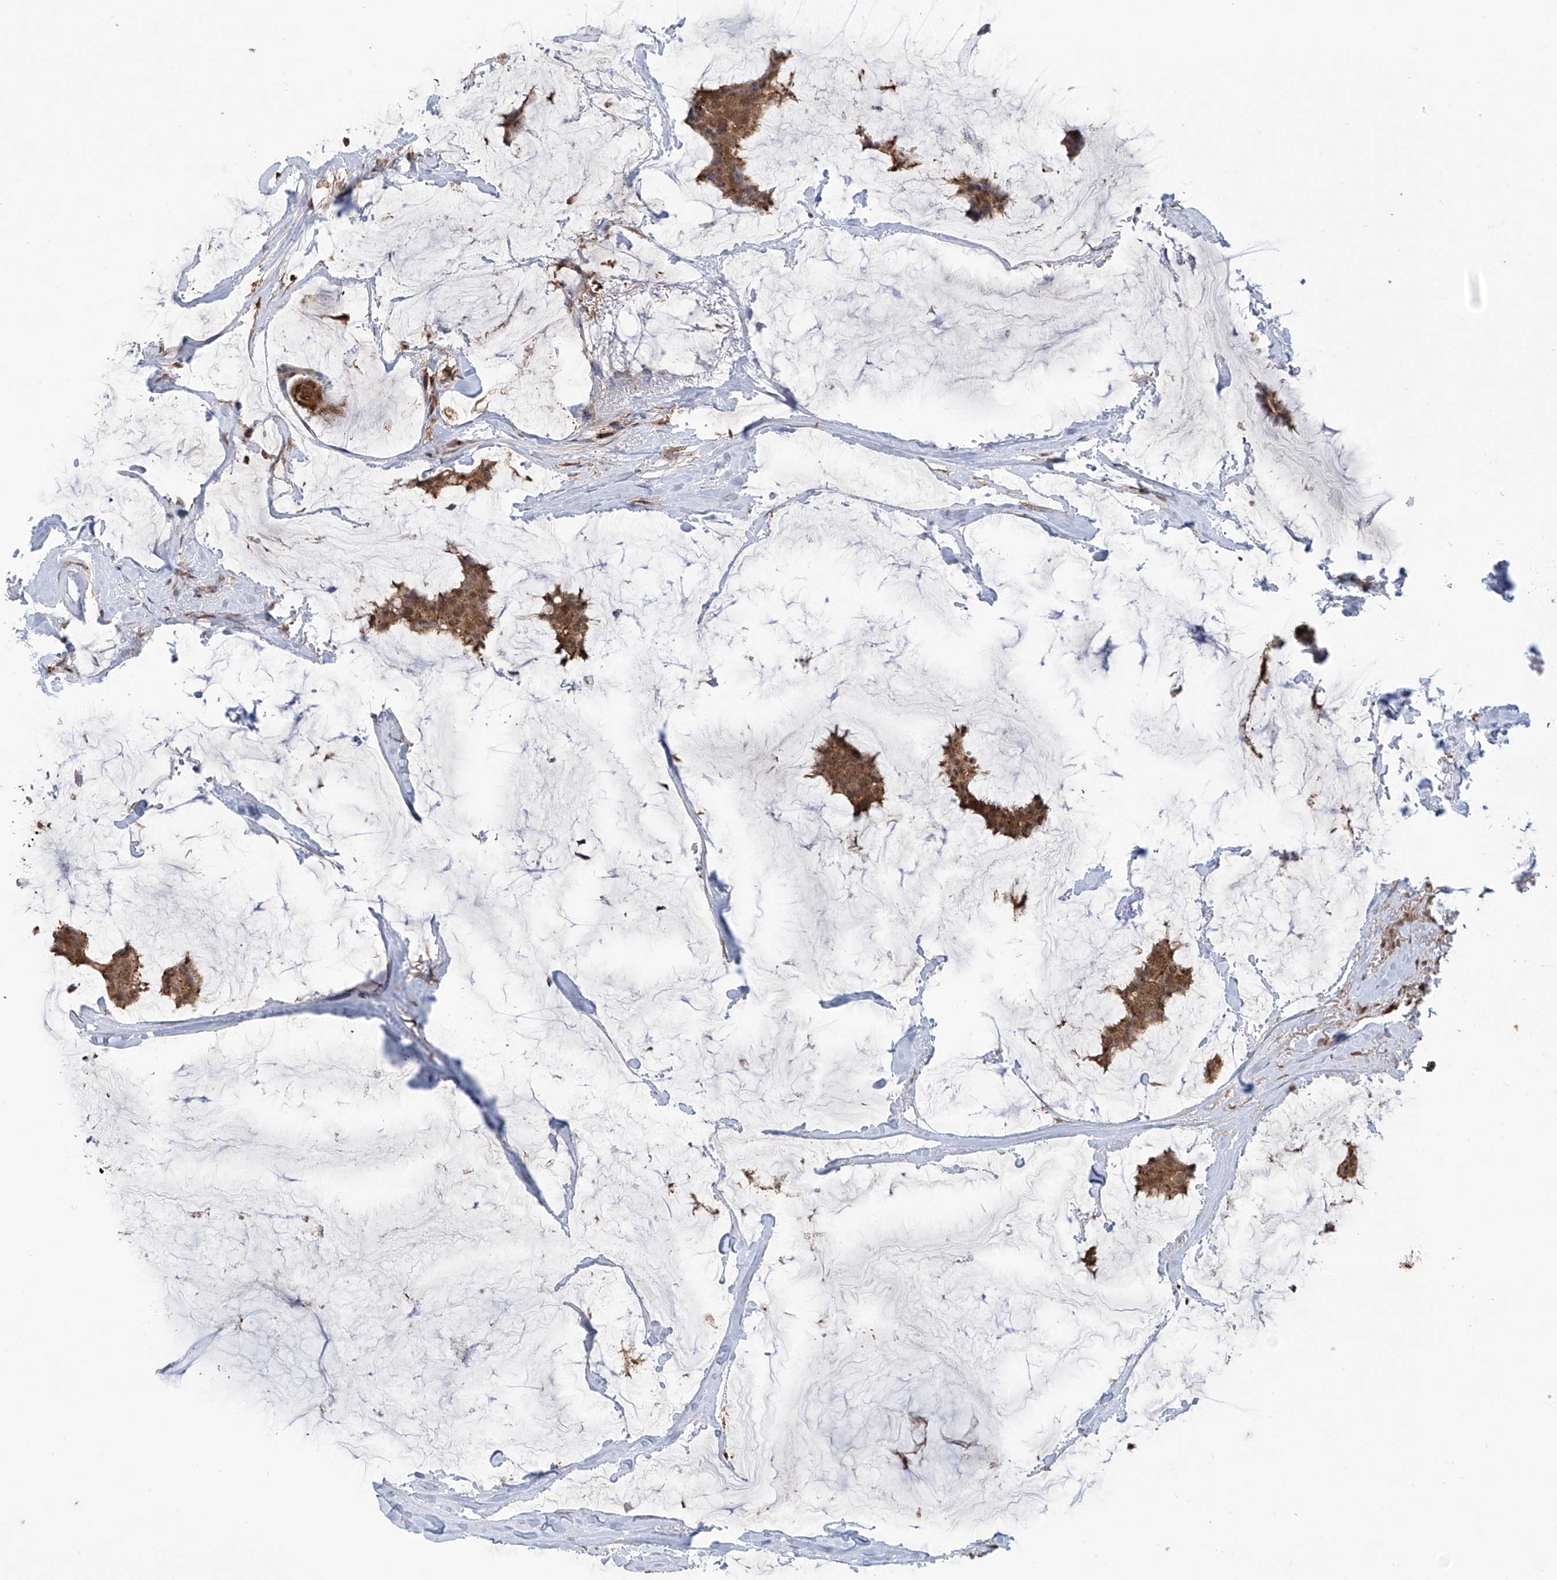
{"staining": {"intensity": "moderate", "quantity": ">75%", "location": "cytoplasmic/membranous,nuclear"}, "tissue": "breast cancer", "cell_type": "Tumor cells", "image_type": "cancer", "snomed": [{"axis": "morphology", "description": "Duct carcinoma"}, {"axis": "topography", "description": "Breast"}], "caption": "A histopathology image of breast cancer (infiltrating ductal carcinoma) stained for a protein displays moderate cytoplasmic/membranous and nuclear brown staining in tumor cells.", "gene": "HOXC8", "patient": {"sex": "female", "age": 93}}